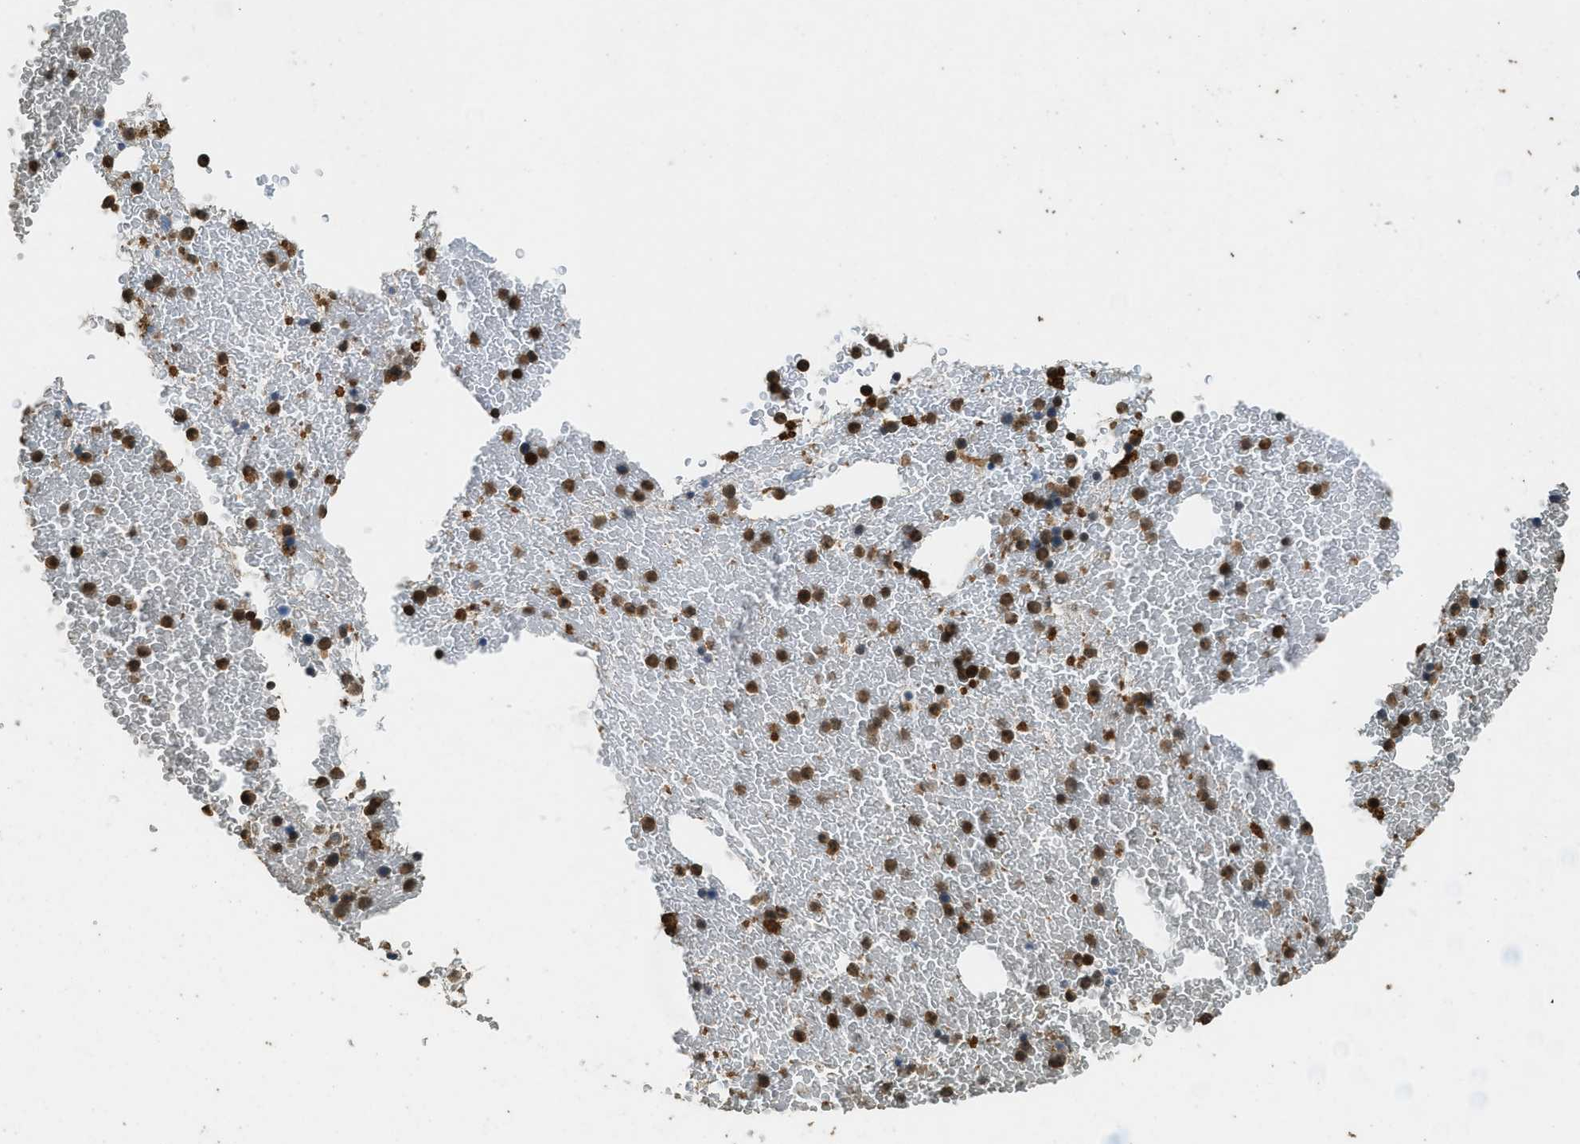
{"staining": {"intensity": "moderate", "quantity": ">75%", "location": "cytoplasmic/membranous,nuclear"}, "tissue": "bone marrow", "cell_type": "Hematopoietic cells", "image_type": "normal", "snomed": [{"axis": "morphology", "description": "Normal tissue, NOS"}, {"axis": "morphology", "description": "Inflammation, NOS"}, {"axis": "topography", "description": "Bone marrow"}], "caption": "A histopathology image of bone marrow stained for a protein displays moderate cytoplasmic/membranous,nuclear brown staining in hematopoietic cells. The staining is performed using DAB brown chromogen to label protein expression. The nuclei are counter-stained blue using hematoxylin.", "gene": "PPP6R3", "patient": {"sex": "male", "age": 47}}